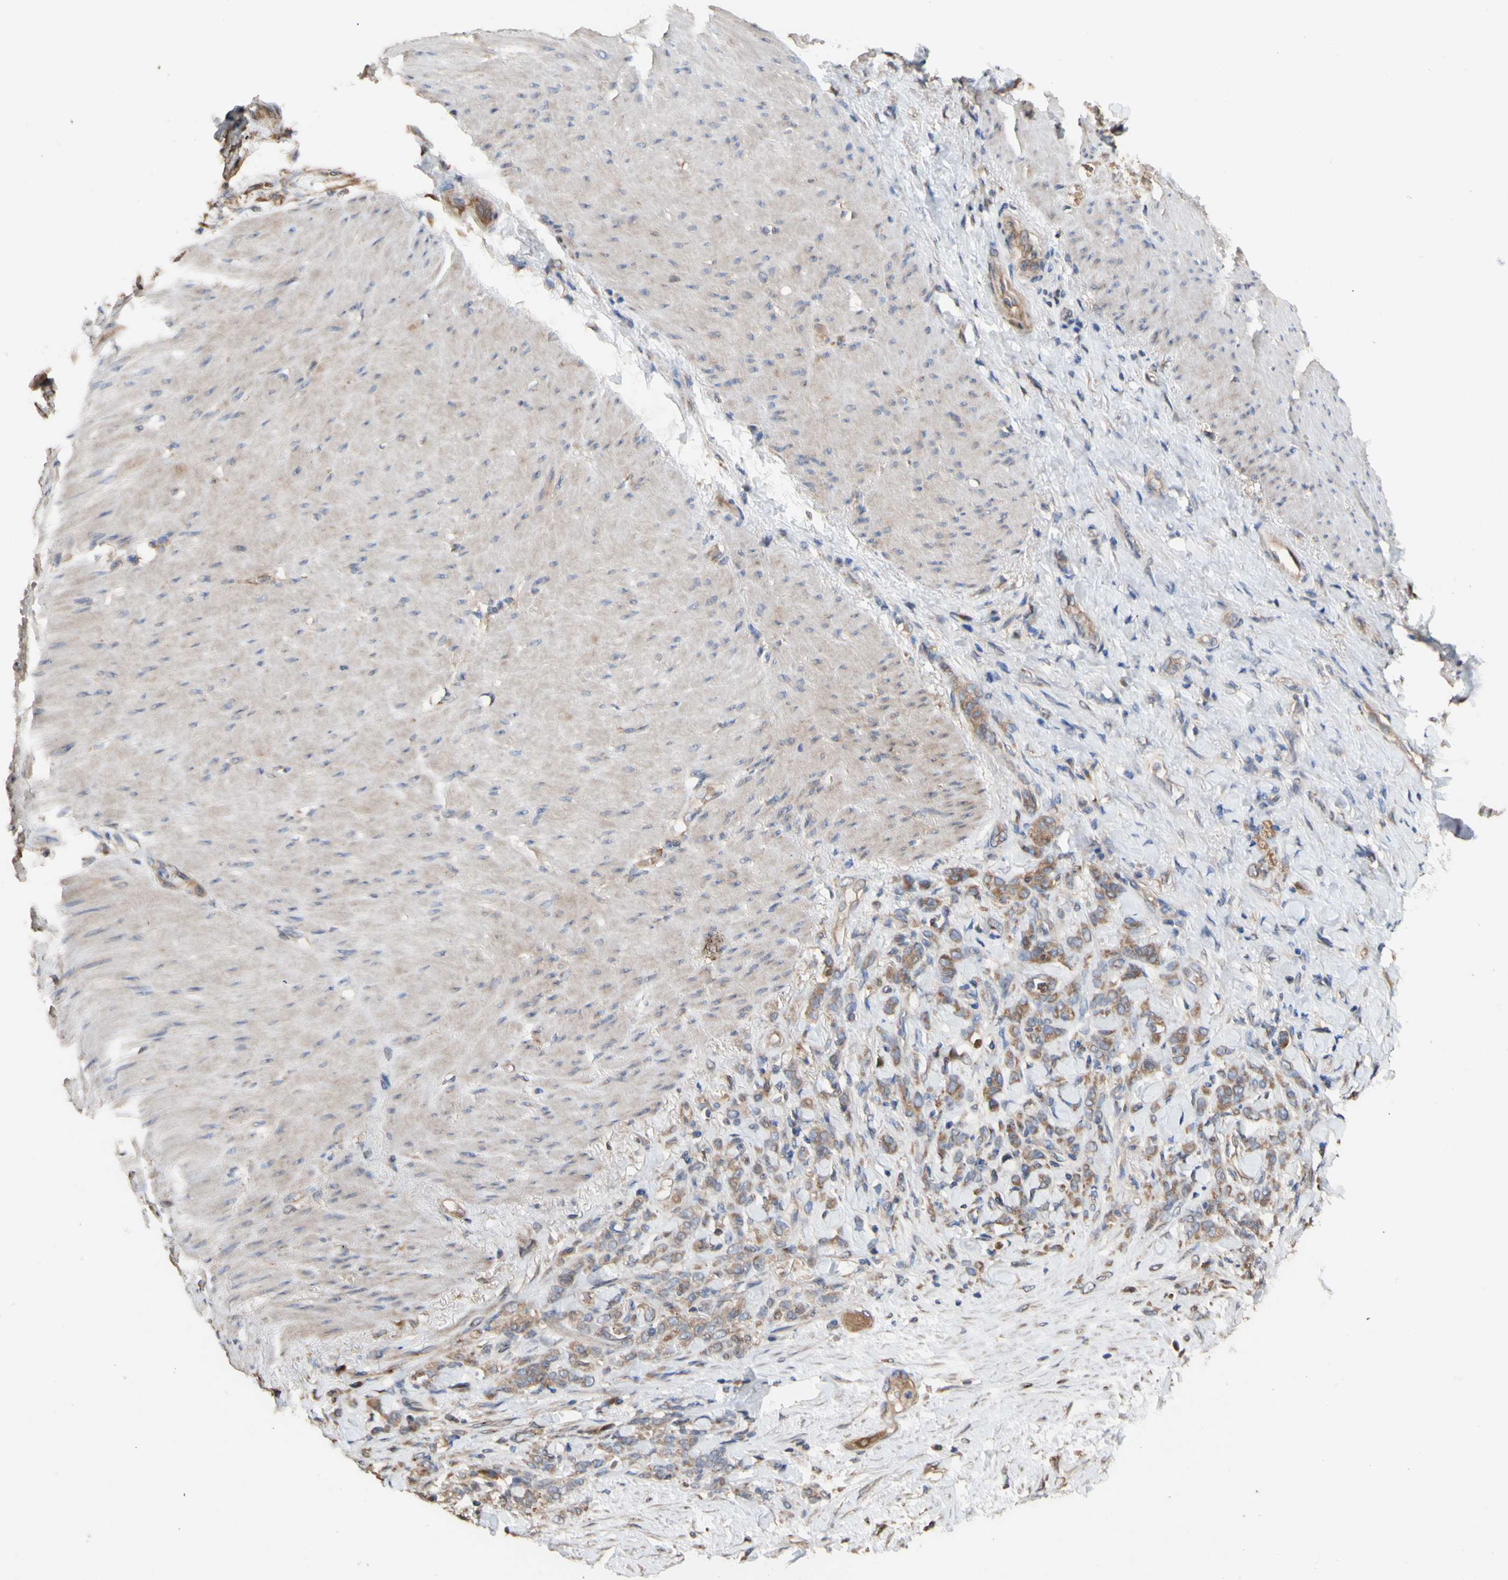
{"staining": {"intensity": "weak", "quantity": ">75%", "location": "cytoplasmic/membranous"}, "tissue": "stomach cancer", "cell_type": "Tumor cells", "image_type": "cancer", "snomed": [{"axis": "morphology", "description": "Adenocarcinoma, NOS"}, {"axis": "topography", "description": "Stomach"}], "caption": "Stomach cancer (adenocarcinoma) was stained to show a protein in brown. There is low levels of weak cytoplasmic/membranous staining in approximately >75% of tumor cells.", "gene": "NECTIN3", "patient": {"sex": "male", "age": 82}}